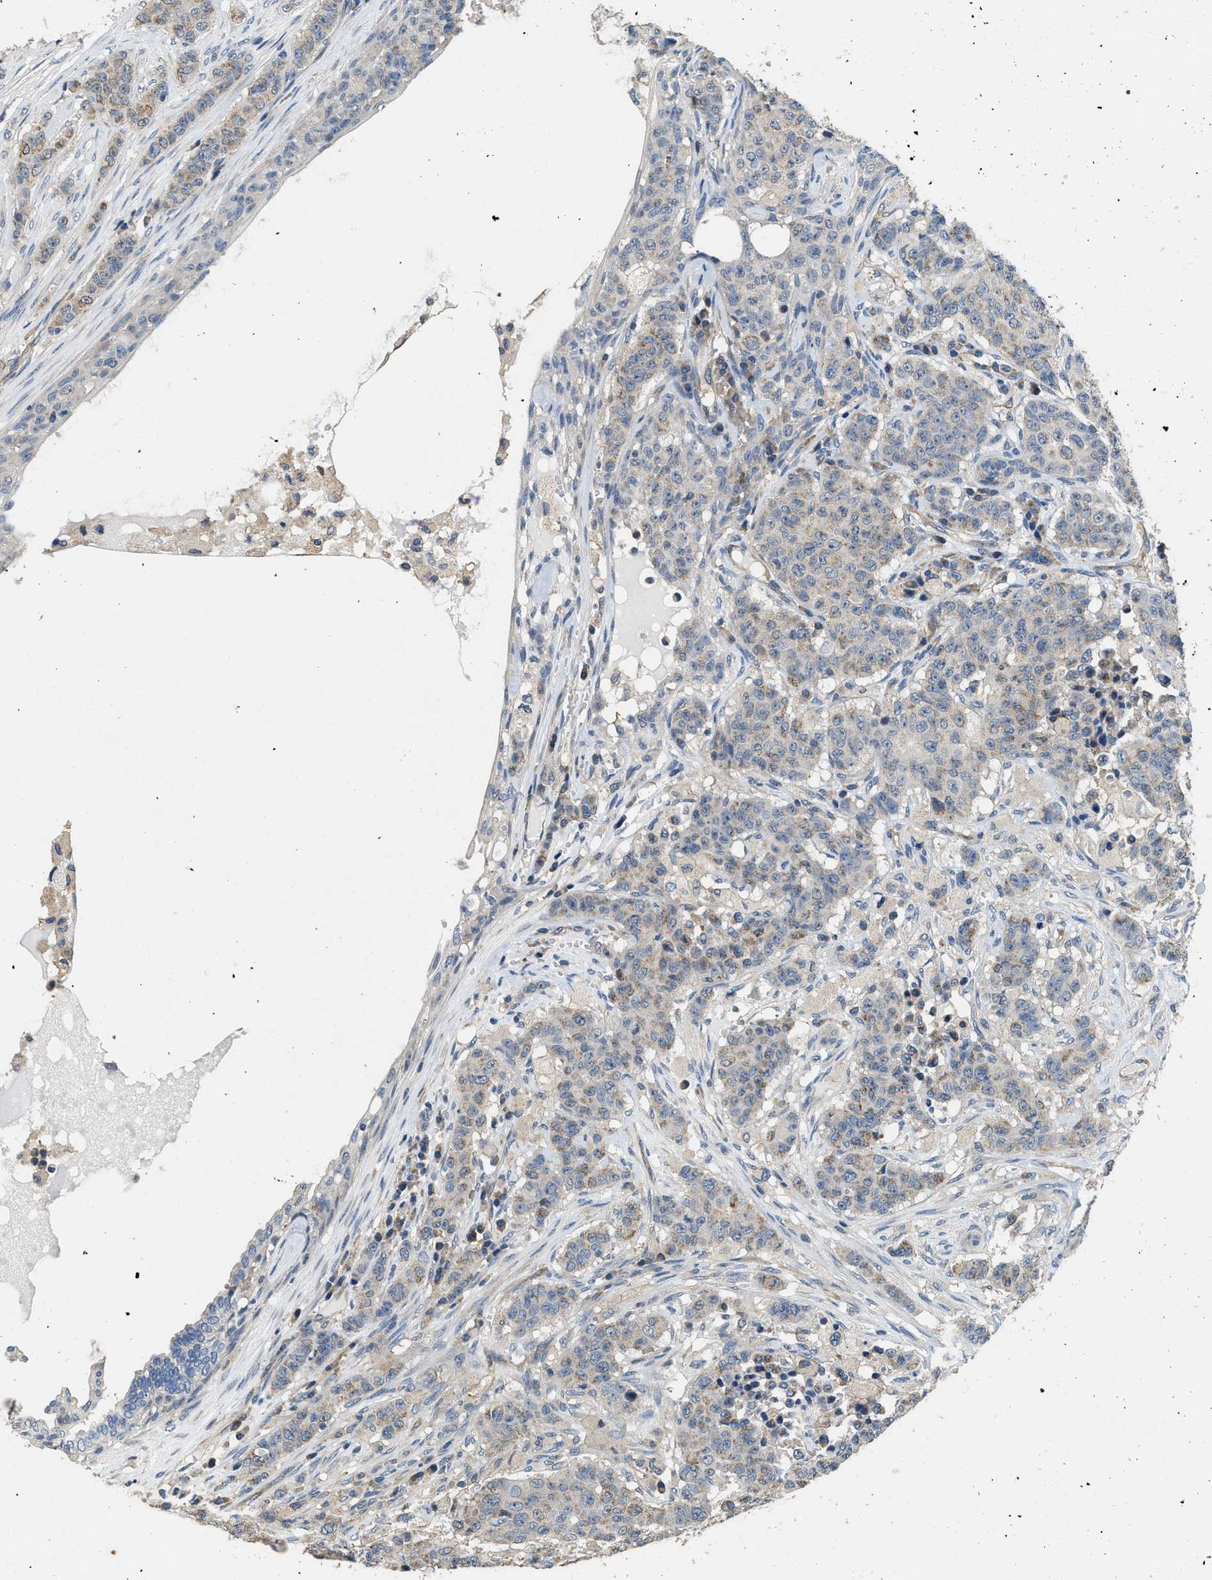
{"staining": {"intensity": "weak", "quantity": ">75%", "location": "cytoplasmic/membranous"}, "tissue": "breast cancer", "cell_type": "Tumor cells", "image_type": "cancer", "snomed": [{"axis": "morphology", "description": "Normal tissue, NOS"}, {"axis": "morphology", "description": "Duct carcinoma"}, {"axis": "topography", "description": "Breast"}], "caption": "Immunohistochemistry (IHC) of breast cancer (invasive ductal carcinoma) displays low levels of weak cytoplasmic/membranous expression in about >75% of tumor cells.", "gene": "DGKE", "patient": {"sex": "female", "age": 40}}